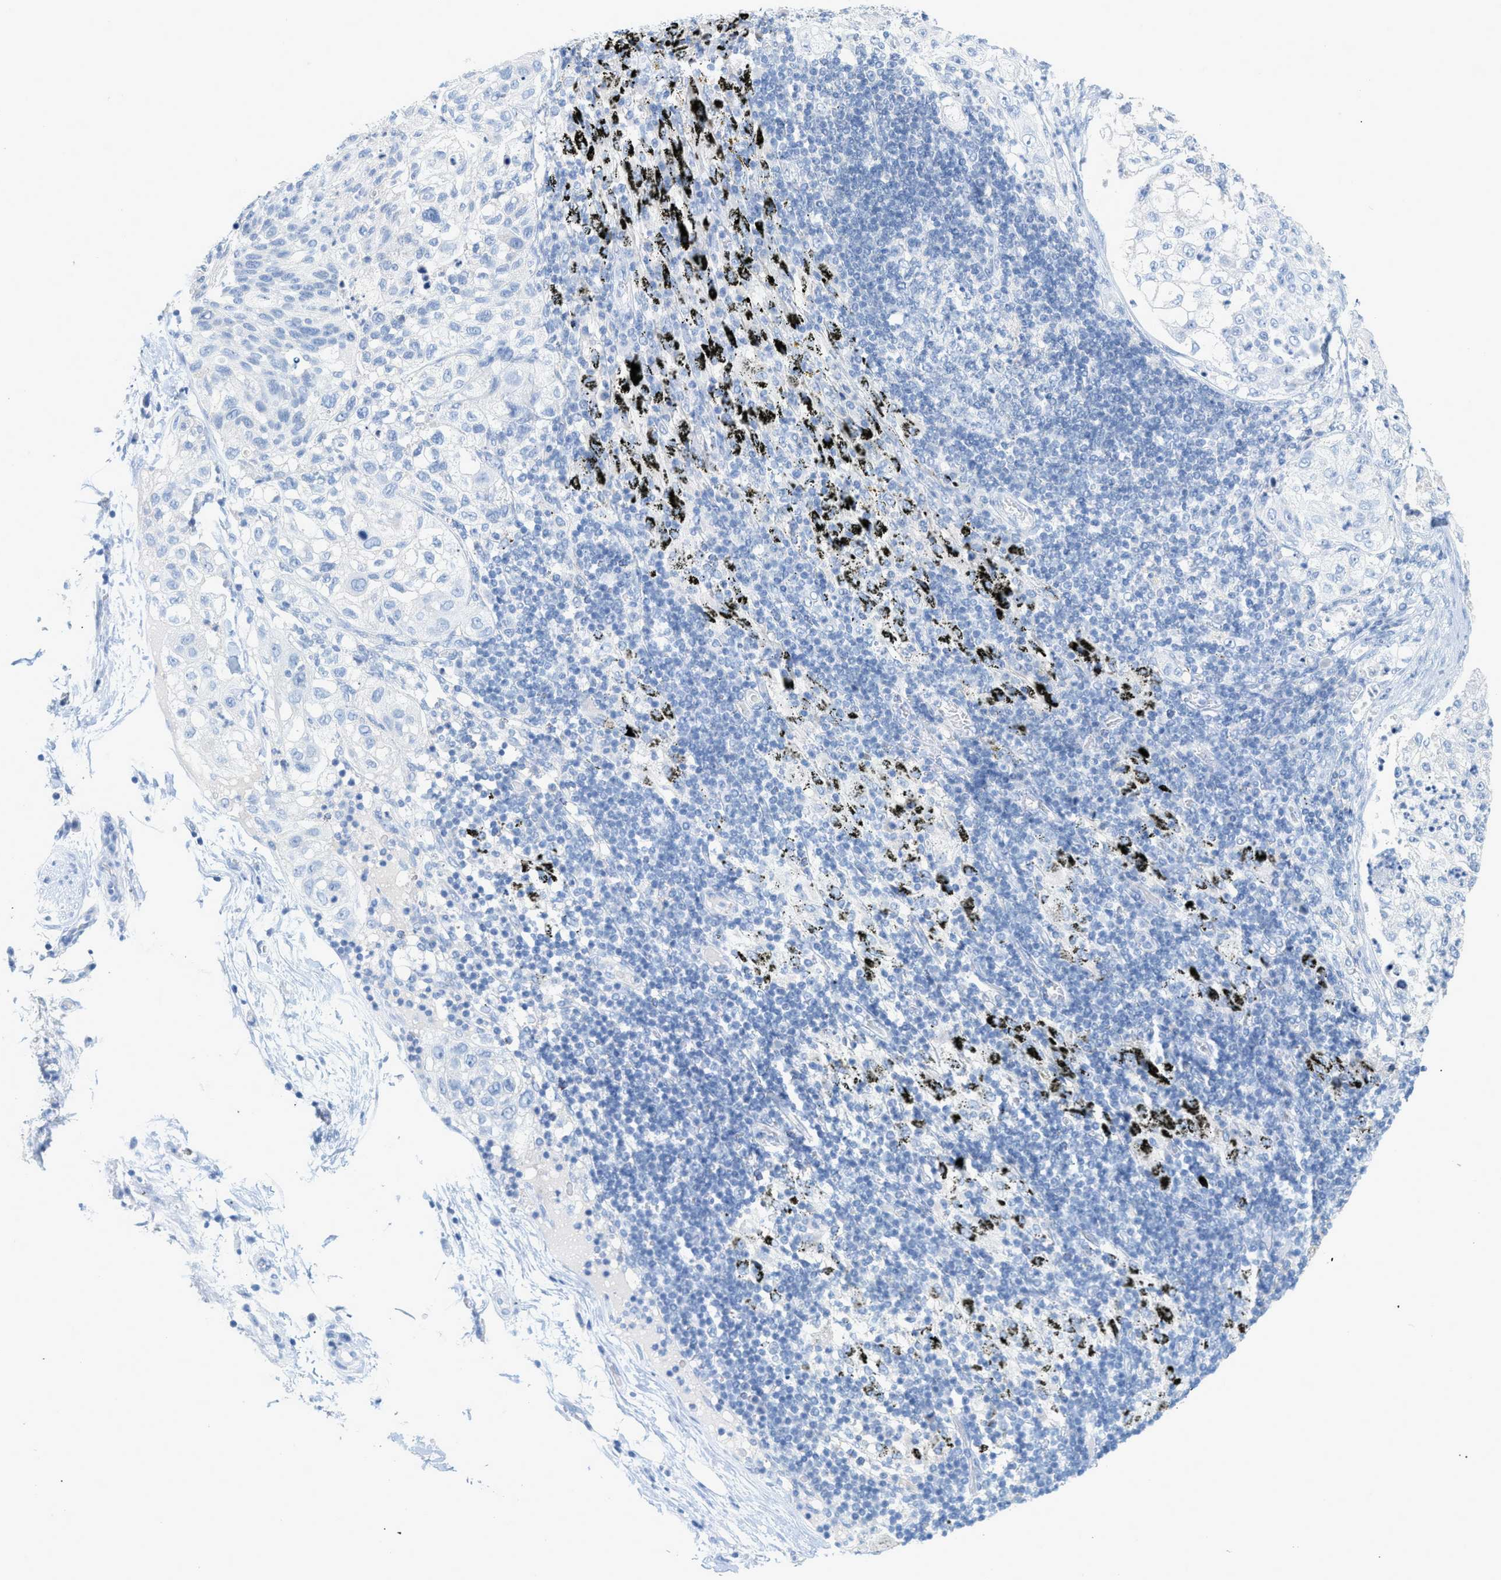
{"staining": {"intensity": "negative", "quantity": "none", "location": "none"}, "tissue": "lung cancer", "cell_type": "Tumor cells", "image_type": "cancer", "snomed": [{"axis": "morphology", "description": "Inflammation, NOS"}, {"axis": "morphology", "description": "Squamous cell carcinoma, NOS"}, {"axis": "topography", "description": "Lymph node"}, {"axis": "topography", "description": "Soft tissue"}, {"axis": "topography", "description": "Lung"}], "caption": "Immunohistochemistry (IHC) of human lung cancer exhibits no expression in tumor cells. (DAB (3,3'-diaminobenzidine) IHC visualized using brightfield microscopy, high magnification).", "gene": "PAPPA", "patient": {"sex": "male", "age": 66}}